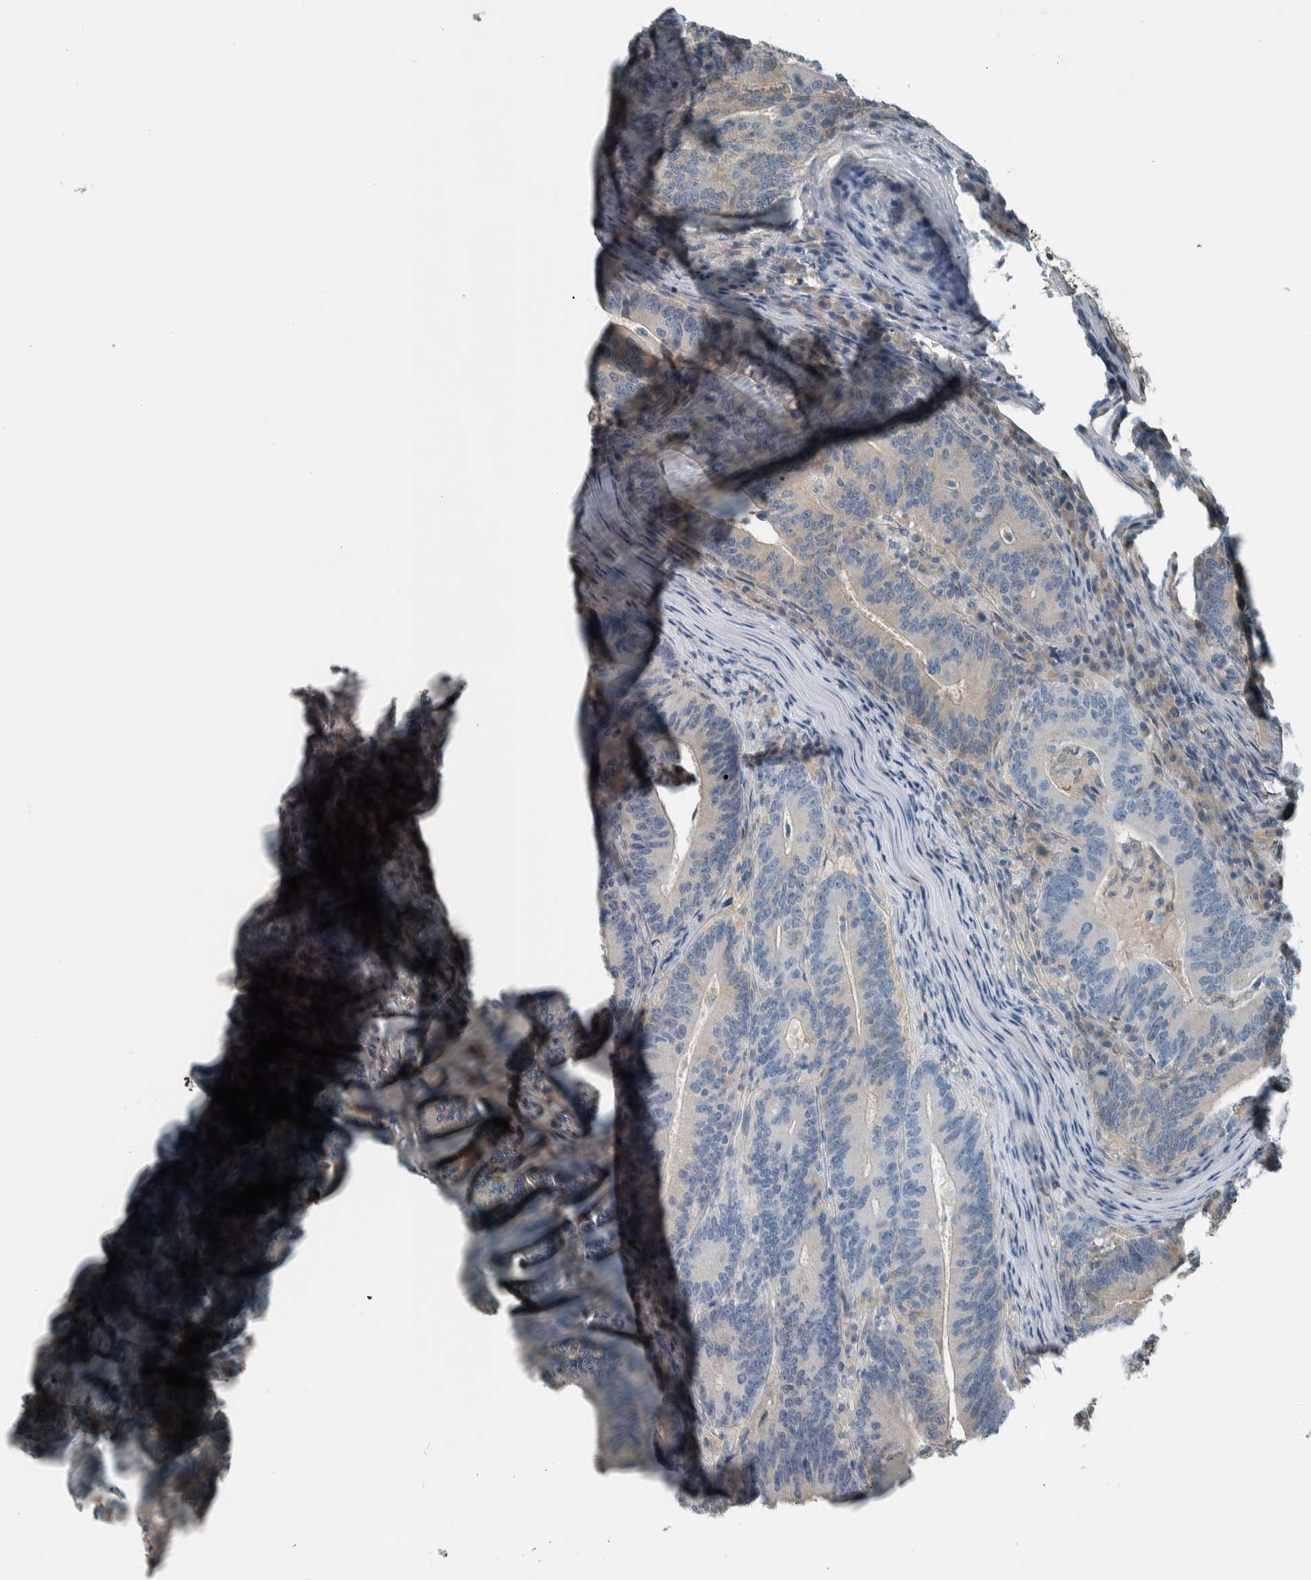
{"staining": {"intensity": "weak", "quantity": "<25%", "location": "cytoplasmic/membranous"}, "tissue": "colorectal cancer", "cell_type": "Tumor cells", "image_type": "cancer", "snomed": [{"axis": "morphology", "description": "Adenocarcinoma, NOS"}, {"axis": "topography", "description": "Colon"}], "caption": "Immunohistochemistry (IHC) of human colorectal adenocarcinoma displays no staining in tumor cells.", "gene": "ALAD", "patient": {"sex": "female", "age": 66}}